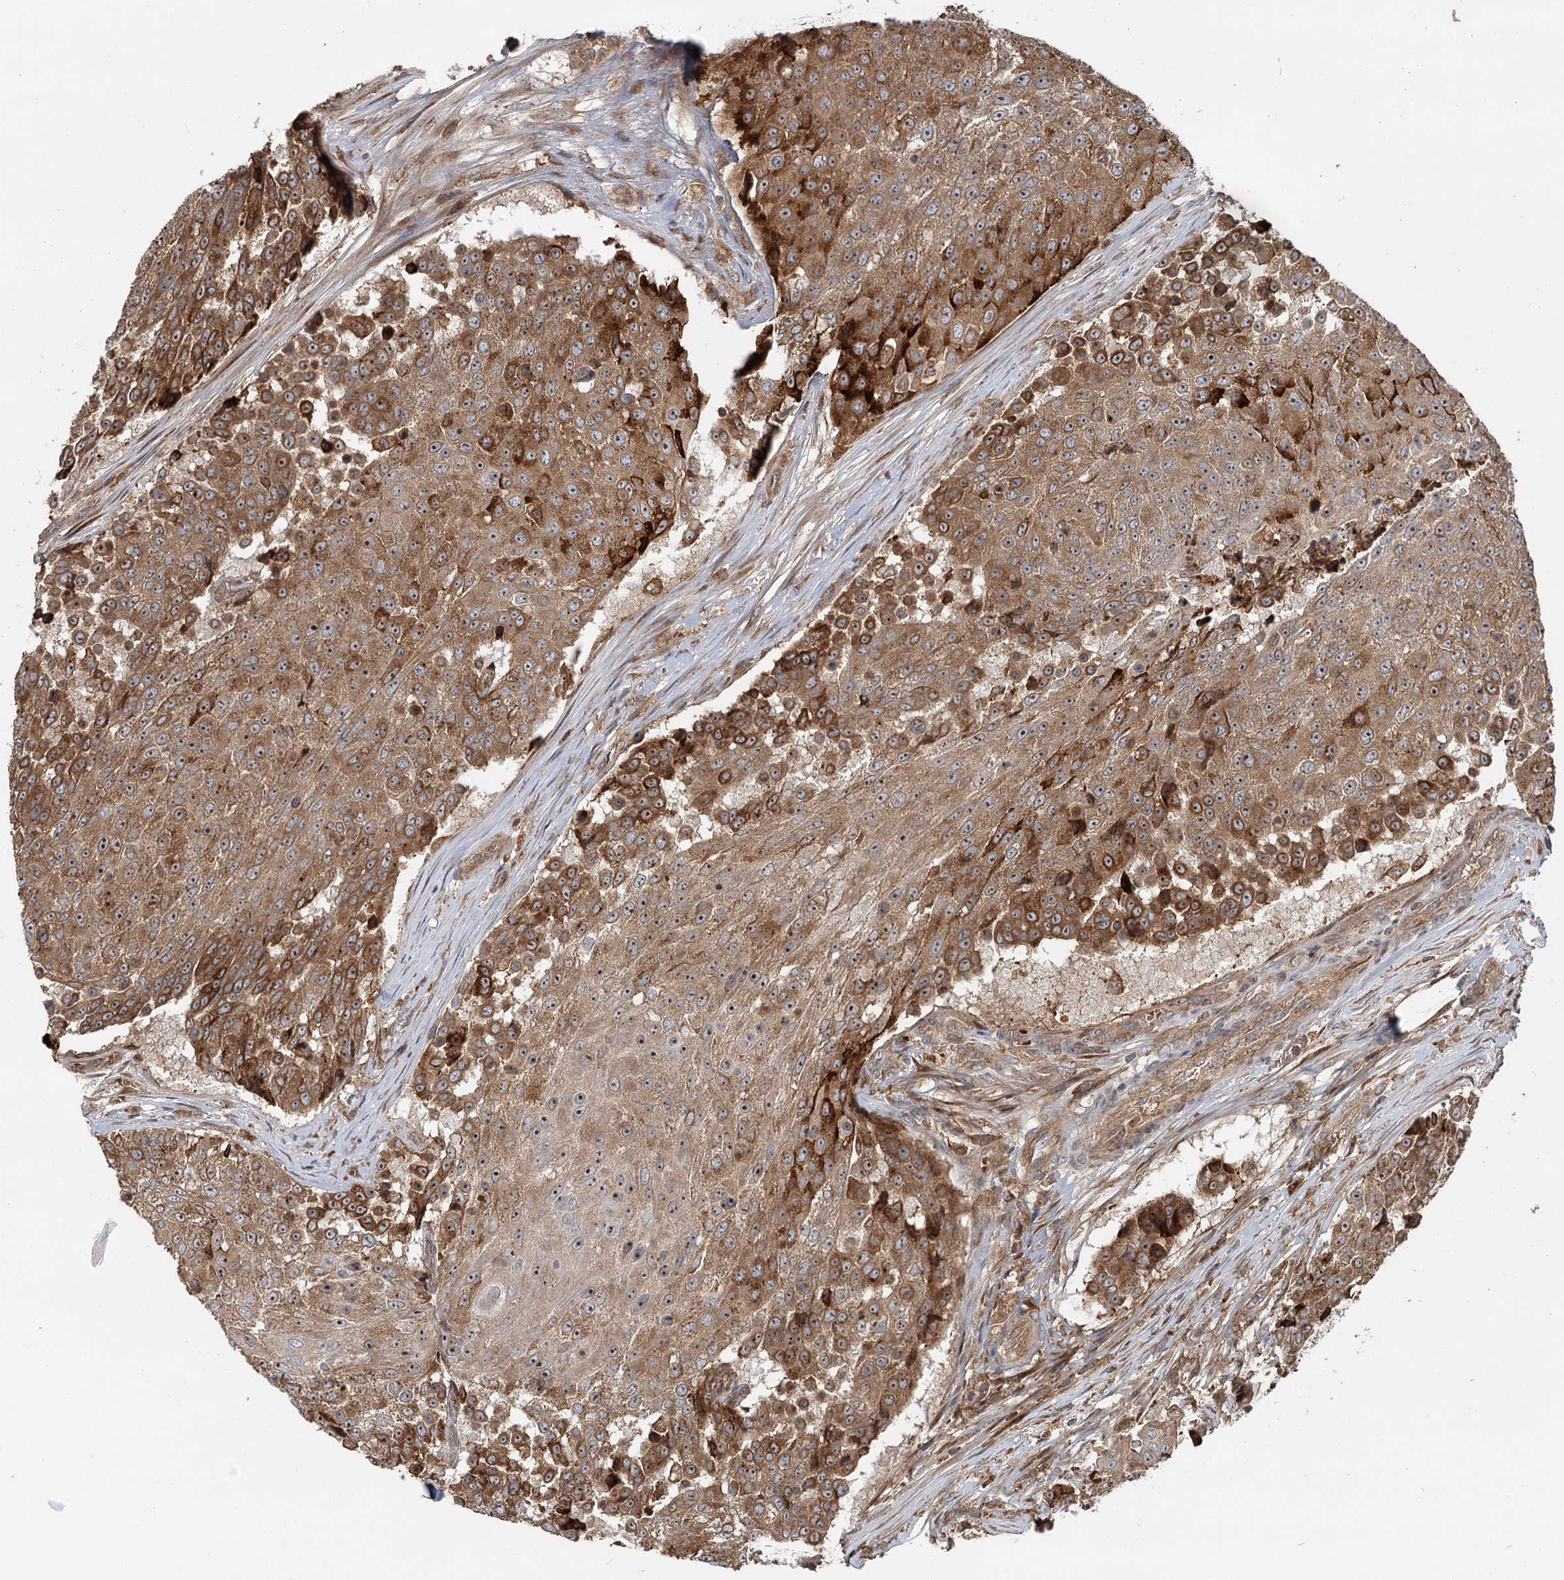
{"staining": {"intensity": "strong", "quantity": "25%-75%", "location": "cytoplasmic/membranous,nuclear"}, "tissue": "urothelial cancer", "cell_type": "Tumor cells", "image_type": "cancer", "snomed": [{"axis": "morphology", "description": "Urothelial carcinoma, High grade"}, {"axis": "topography", "description": "Urinary bladder"}], "caption": "An image of human urothelial cancer stained for a protein exhibits strong cytoplasmic/membranous and nuclear brown staining in tumor cells.", "gene": "RNF111", "patient": {"sex": "female", "age": 63}}